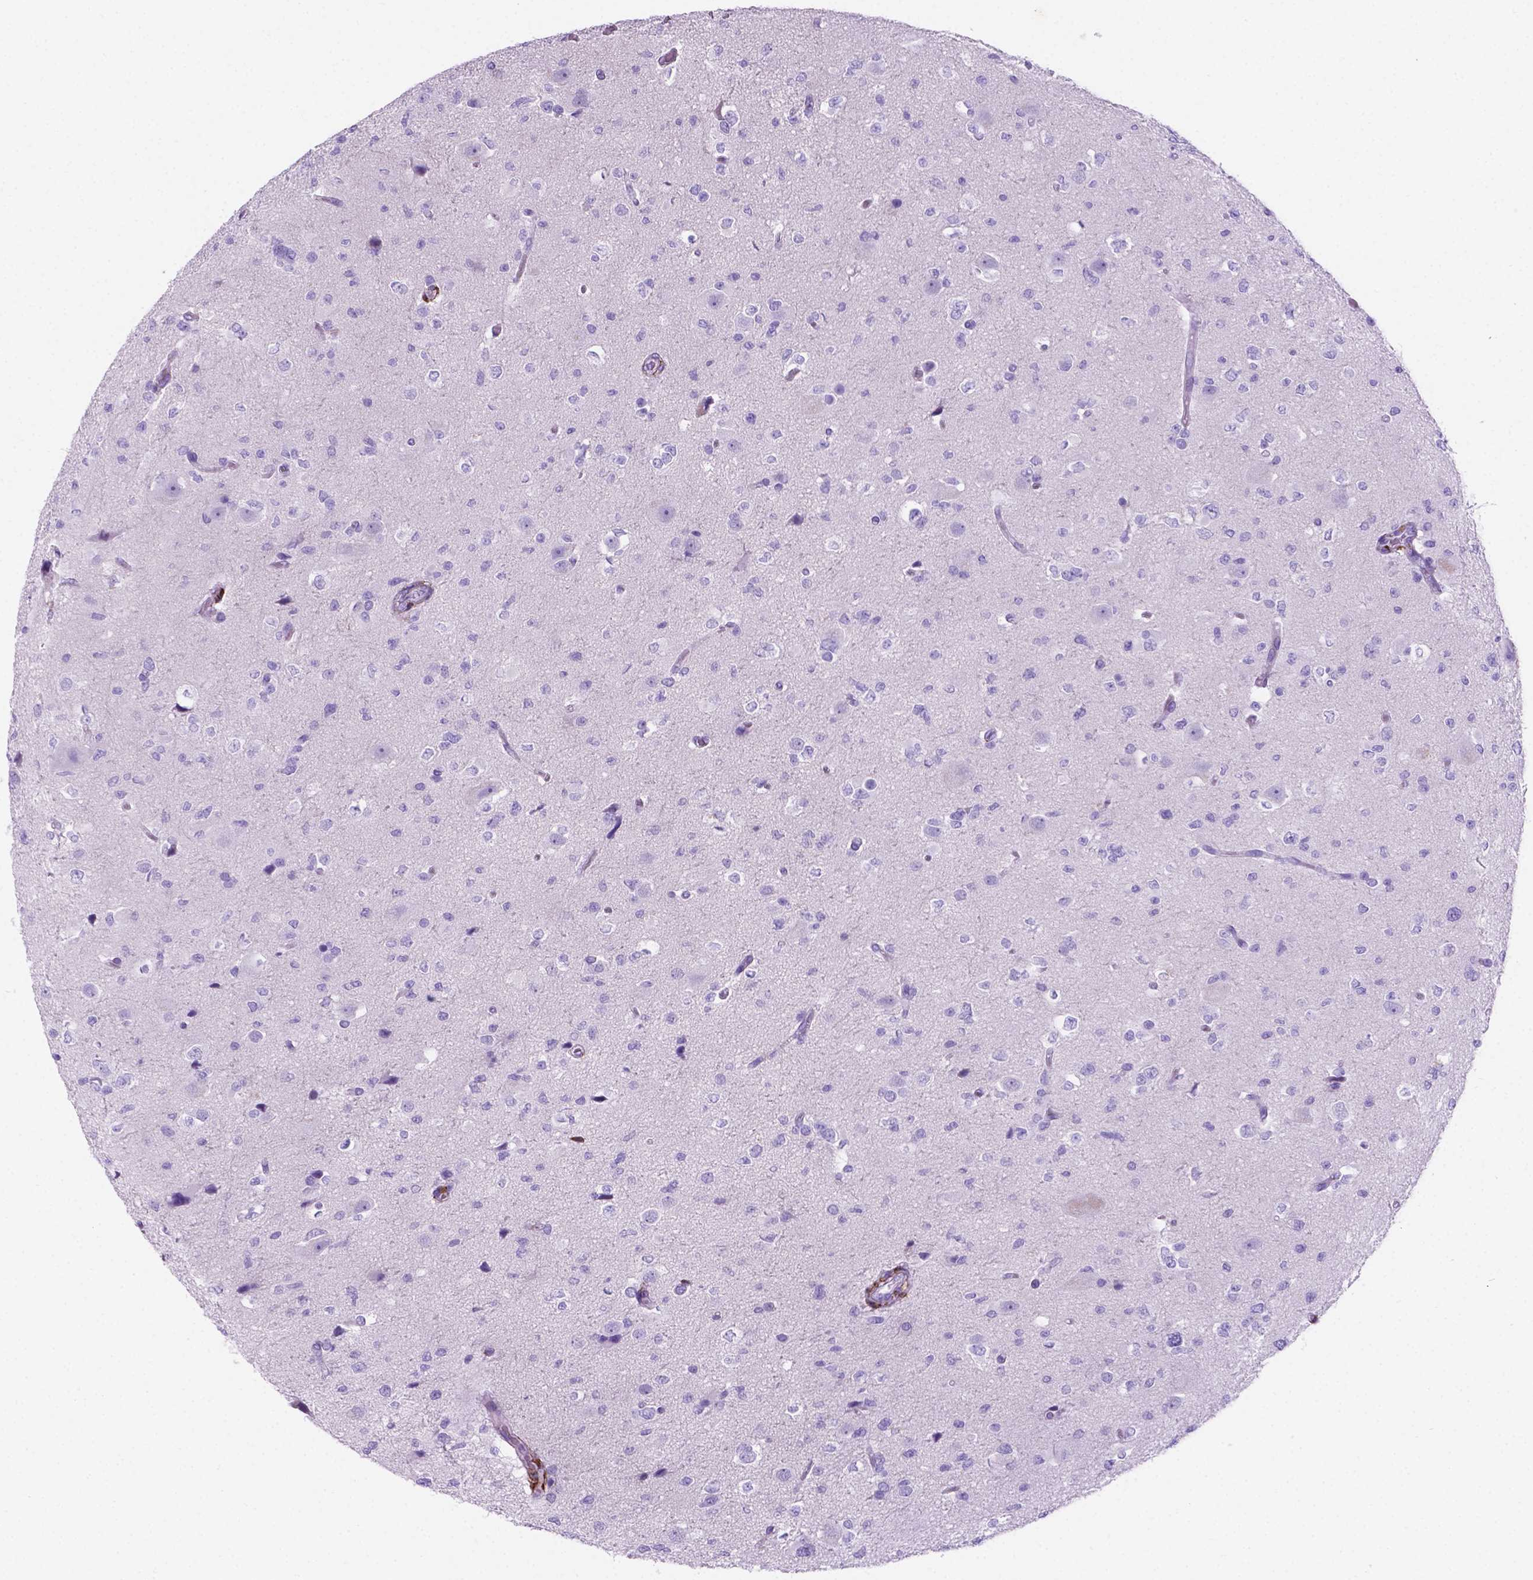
{"staining": {"intensity": "negative", "quantity": "none", "location": "none"}, "tissue": "glioma", "cell_type": "Tumor cells", "image_type": "cancer", "snomed": [{"axis": "morphology", "description": "Glioma, malignant, Low grade"}, {"axis": "topography", "description": "Brain"}], "caption": "The histopathology image reveals no significant expression in tumor cells of glioma.", "gene": "MACF1", "patient": {"sex": "female", "age": 32}}